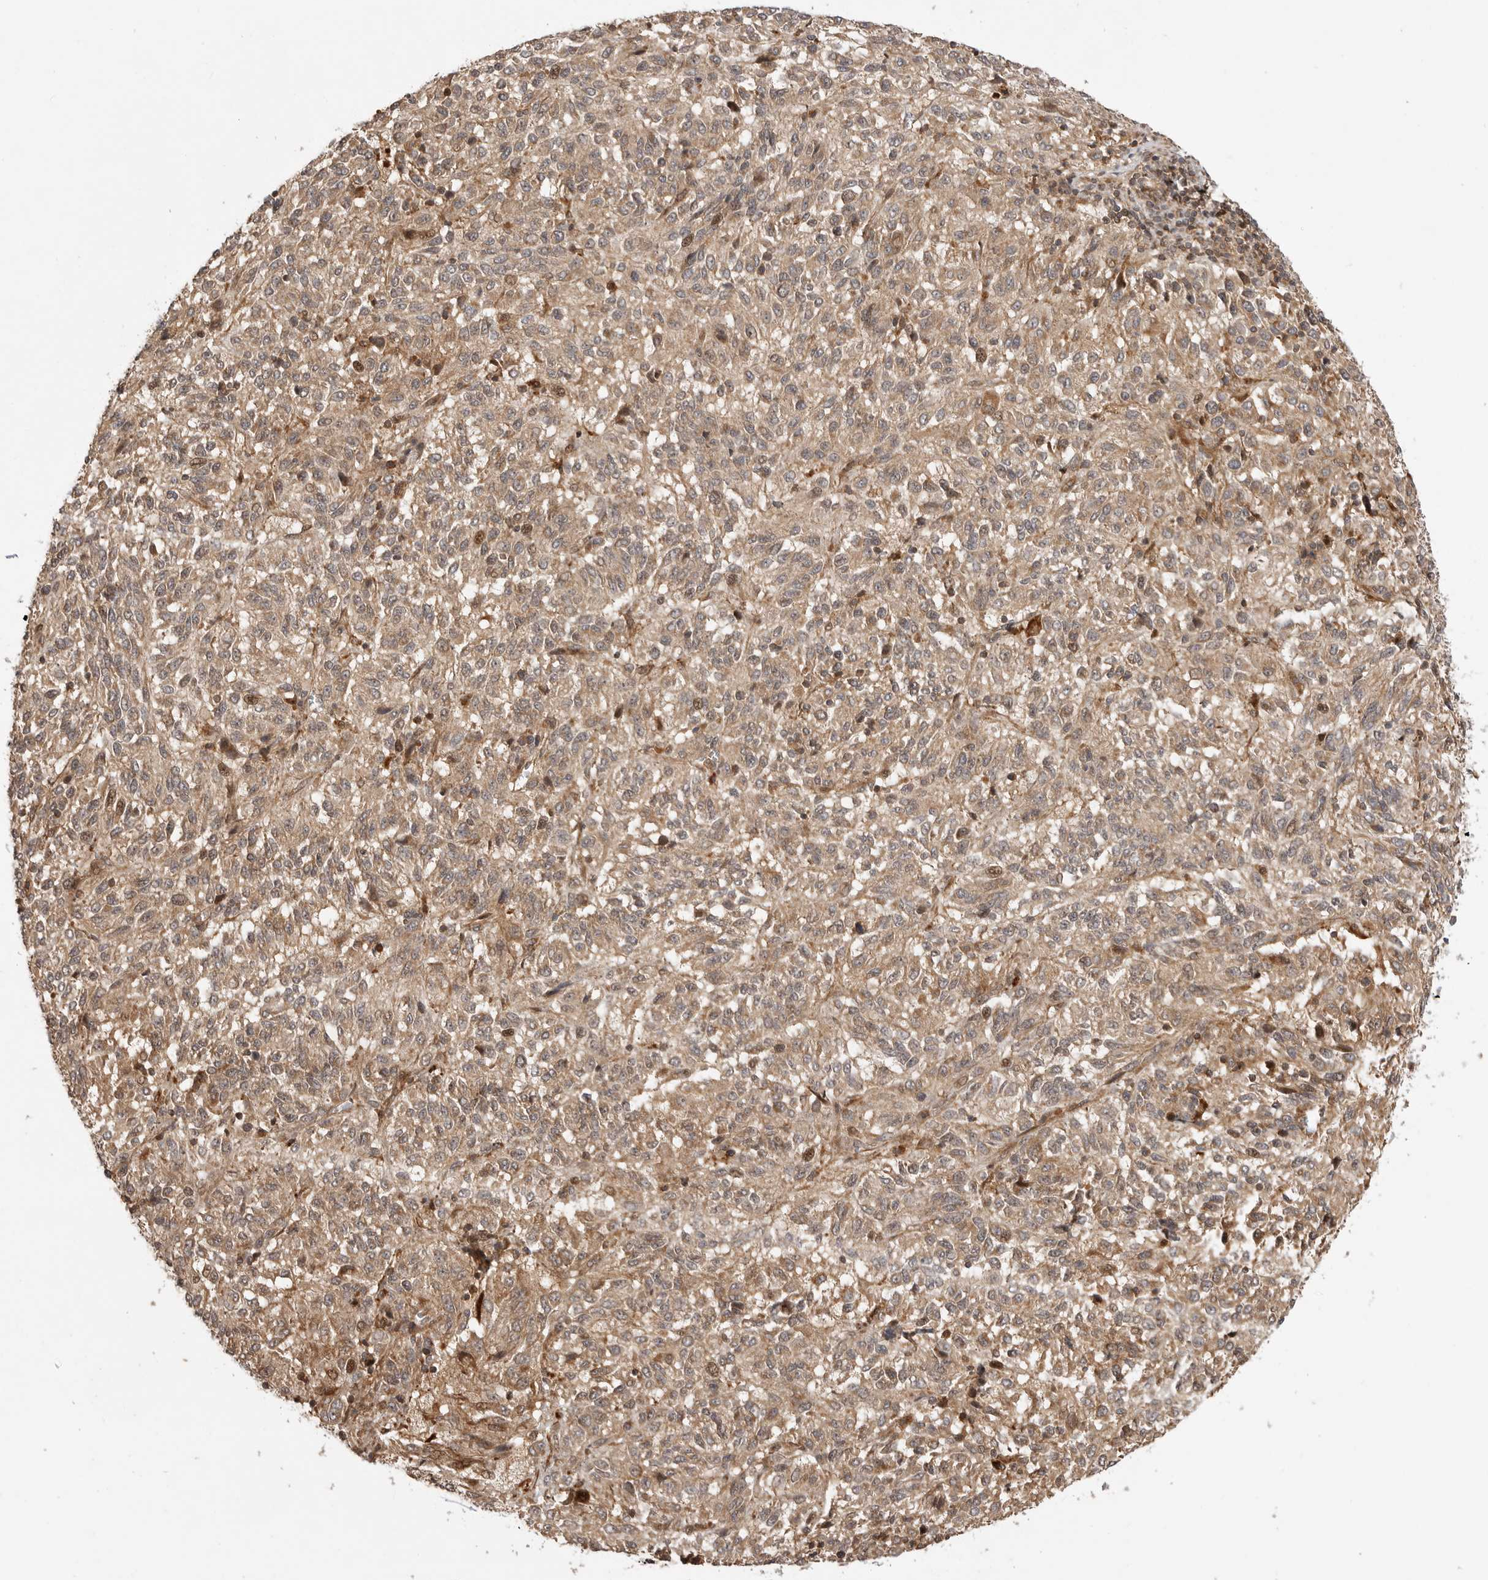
{"staining": {"intensity": "weak", "quantity": ">75%", "location": "cytoplasmic/membranous,nuclear"}, "tissue": "melanoma", "cell_type": "Tumor cells", "image_type": "cancer", "snomed": [{"axis": "morphology", "description": "Malignant melanoma, Metastatic site"}, {"axis": "topography", "description": "Lung"}], "caption": "DAB immunohistochemical staining of malignant melanoma (metastatic site) reveals weak cytoplasmic/membranous and nuclear protein staining in approximately >75% of tumor cells.", "gene": "ADPRS", "patient": {"sex": "male", "age": 64}}